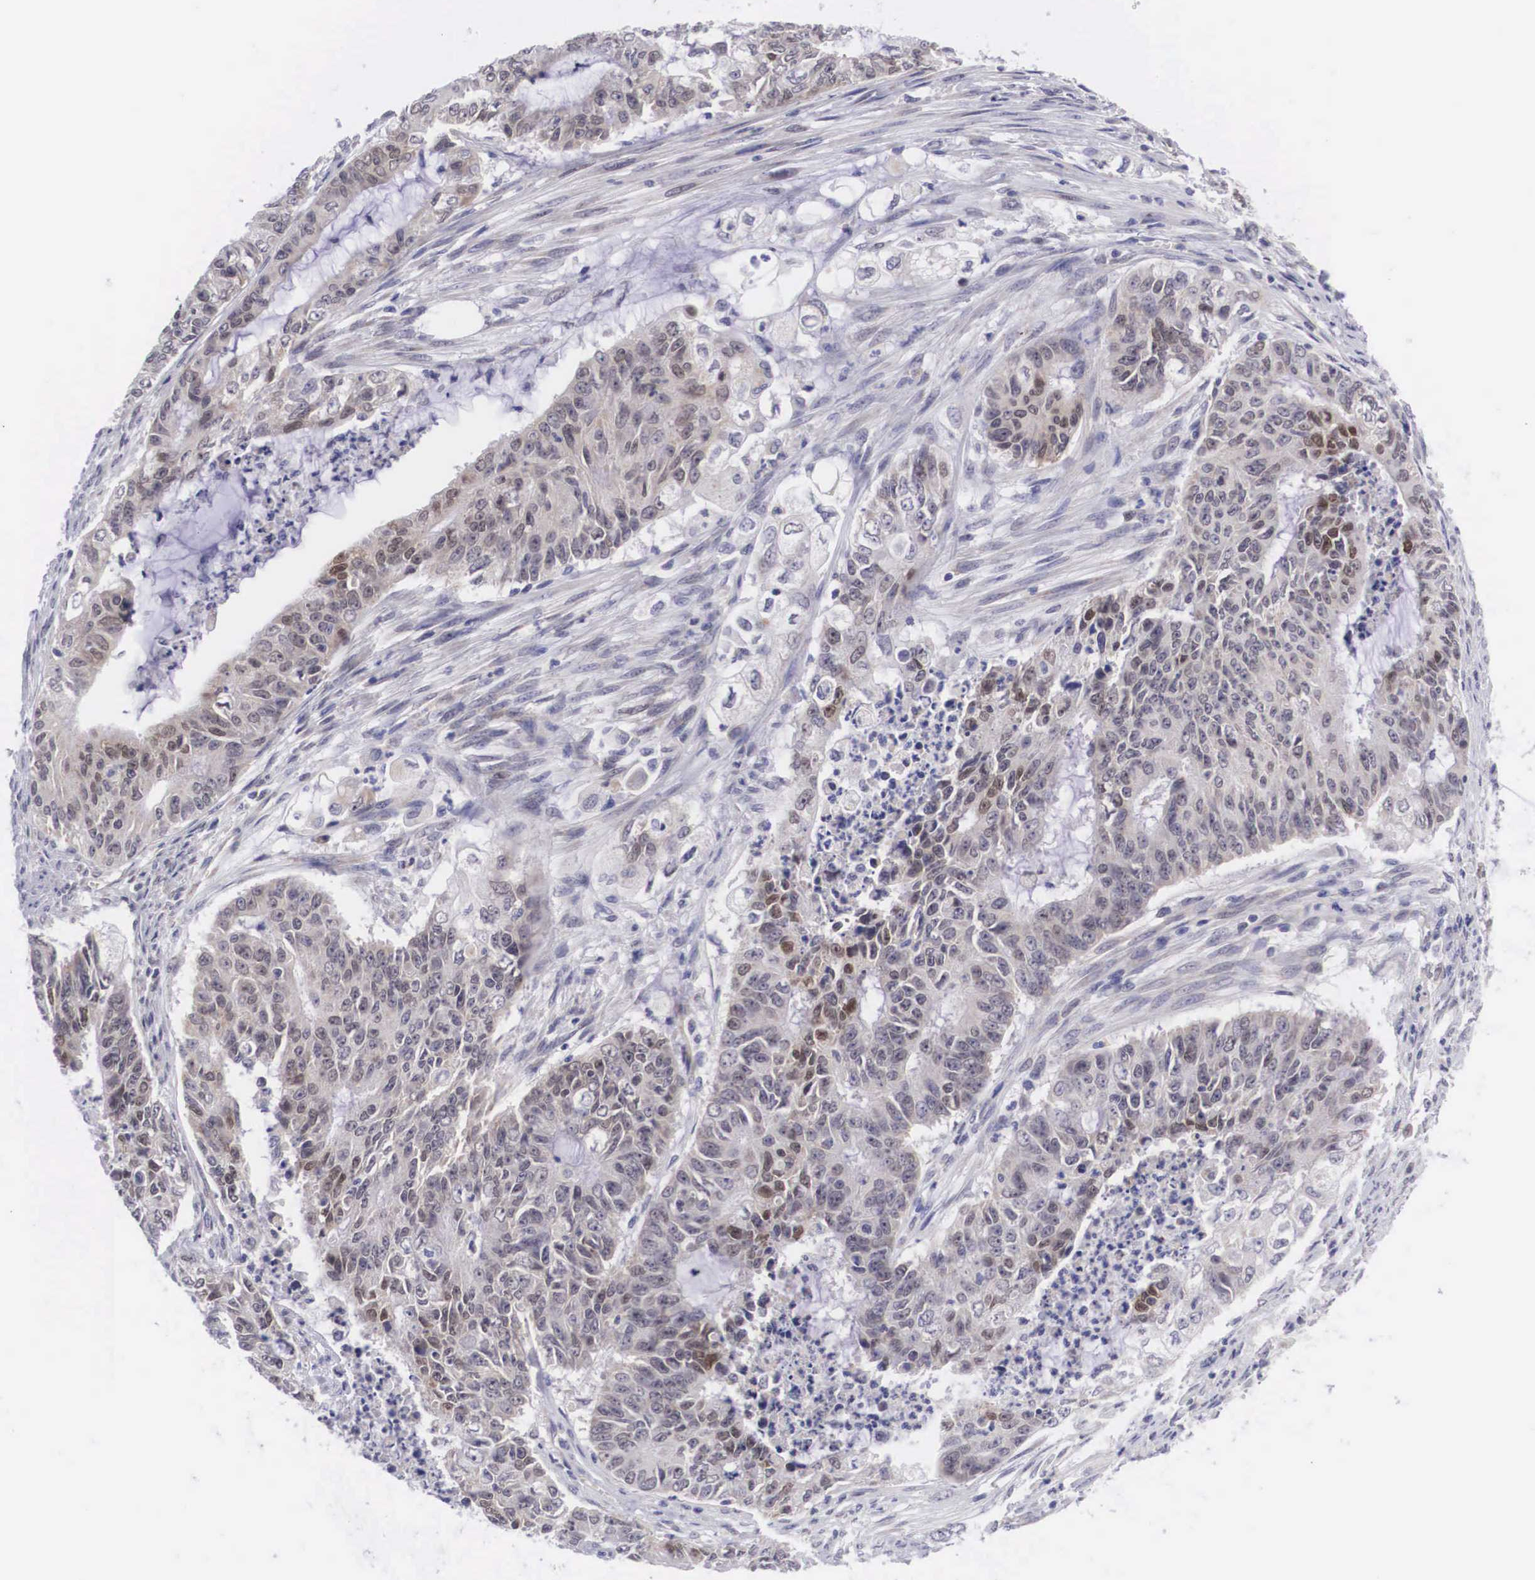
{"staining": {"intensity": "weak", "quantity": "25%-75%", "location": "cytoplasmic/membranous"}, "tissue": "endometrial cancer", "cell_type": "Tumor cells", "image_type": "cancer", "snomed": [{"axis": "morphology", "description": "Adenocarcinoma, NOS"}, {"axis": "topography", "description": "Endometrium"}], "caption": "This is a photomicrograph of IHC staining of adenocarcinoma (endometrial), which shows weak staining in the cytoplasmic/membranous of tumor cells.", "gene": "SOX11", "patient": {"sex": "female", "age": 75}}